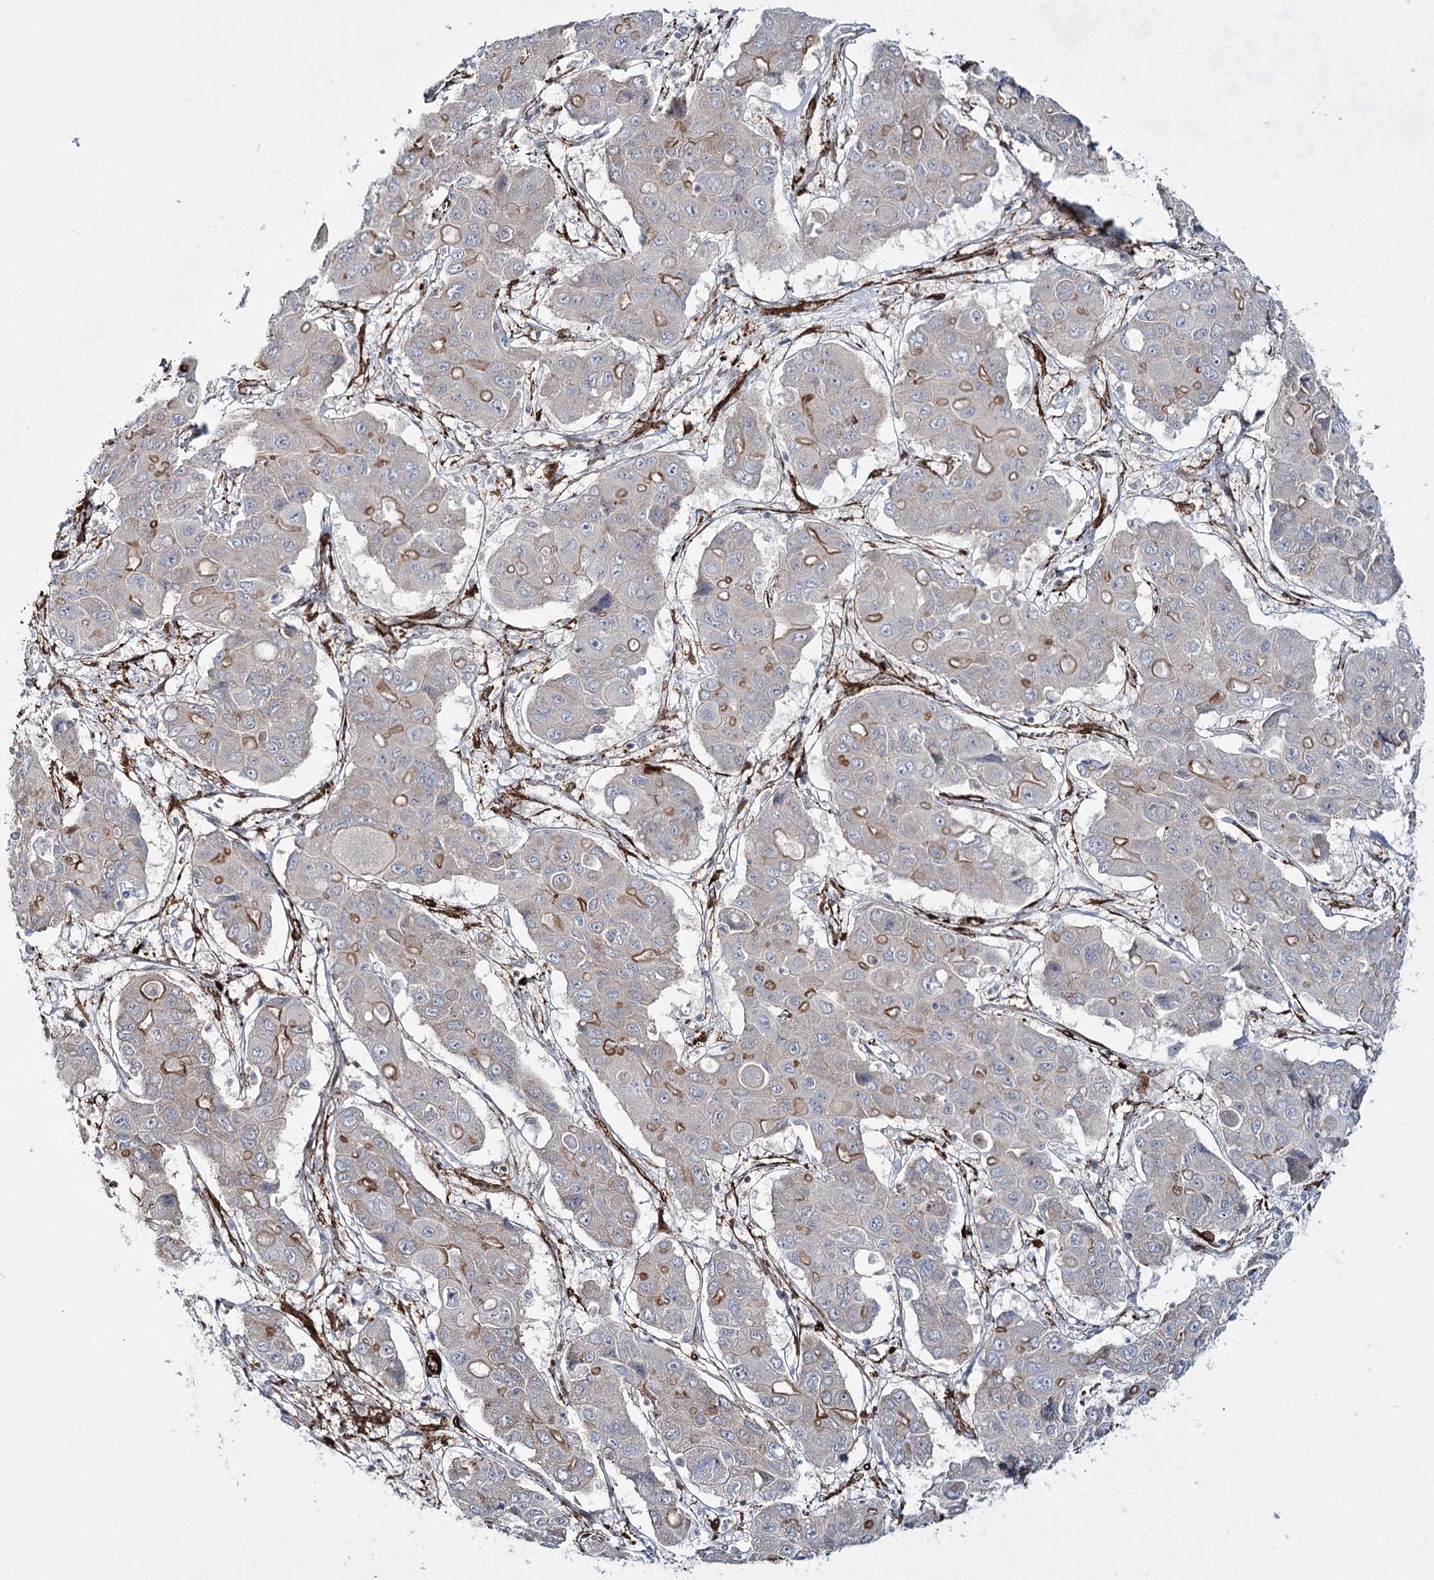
{"staining": {"intensity": "moderate", "quantity": "<25%", "location": "cytoplasmic/membranous"}, "tissue": "liver cancer", "cell_type": "Tumor cells", "image_type": "cancer", "snomed": [{"axis": "morphology", "description": "Cholangiocarcinoma"}, {"axis": "topography", "description": "Liver"}], "caption": "Immunohistochemistry histopathology image of liver cancer stained for a protein (brown), which displays low levels of moderate cytoplasmic/membranous staining in approximately <25% of tumor cells.", "gene": "CWF19L1", "patient": {"sex": "male", "age": 67}}